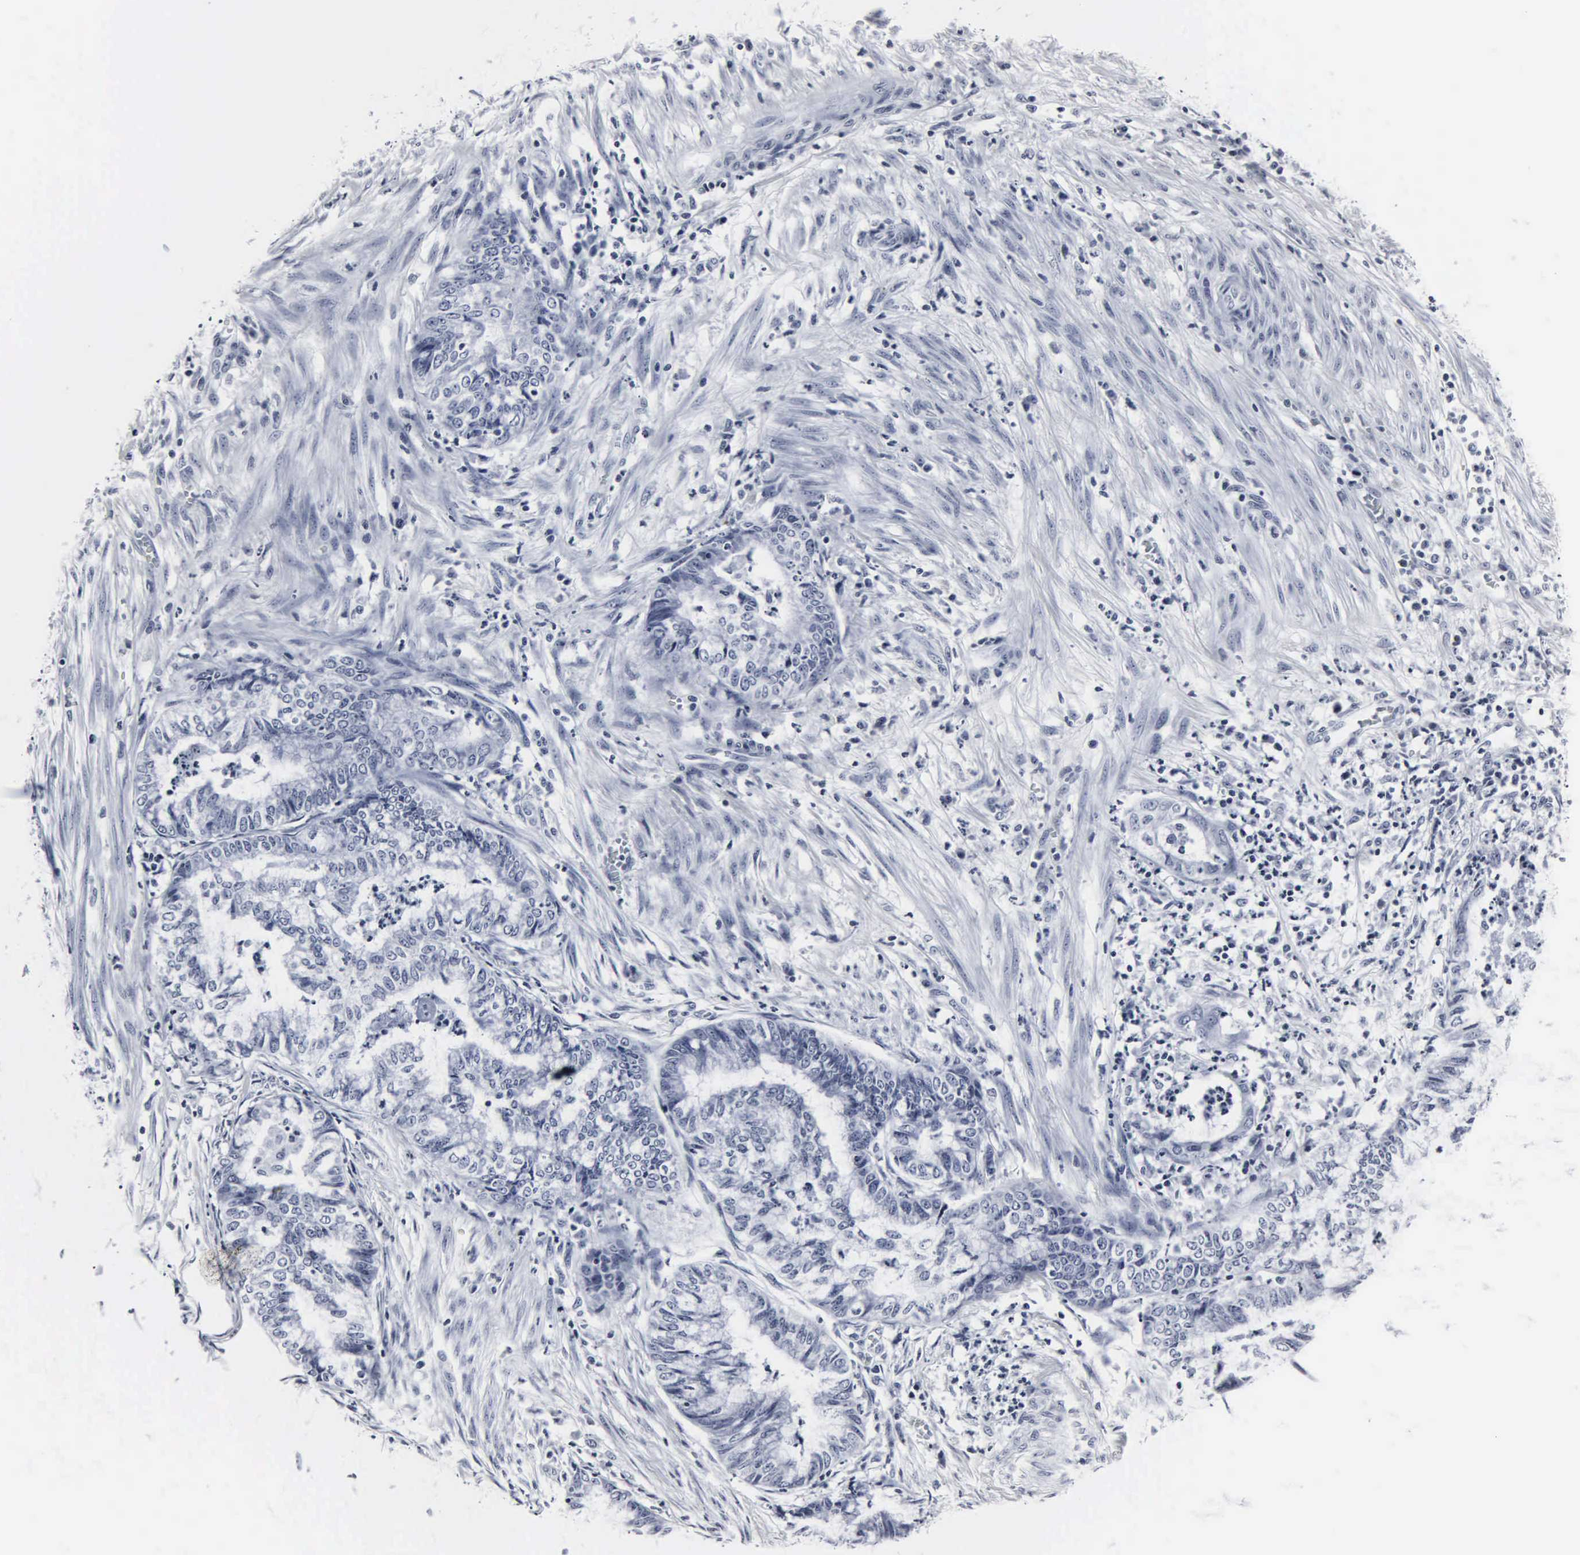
{"staining": {"intensity": "negative", "quantity": "none", "location": "none"}, "tissue": "endometrial cancer", "cell_type": "Tumor cells", "image_type": "cancer", "snomed": [{"axis": "morphology", "description": "Necrosis, NOS"}, {"axis": "morphology", "description": "Adenocarcinoma, NOS"}, {"axis": "topography", "description": "Endometrium"}], "caption": "A high-resolution image shows IHC staining of endometrial adenocarcinoma, which displays no significant expression in tumor cells.", "gene": "DGCR2", "patient": {"sex": "female", "age": 79}}